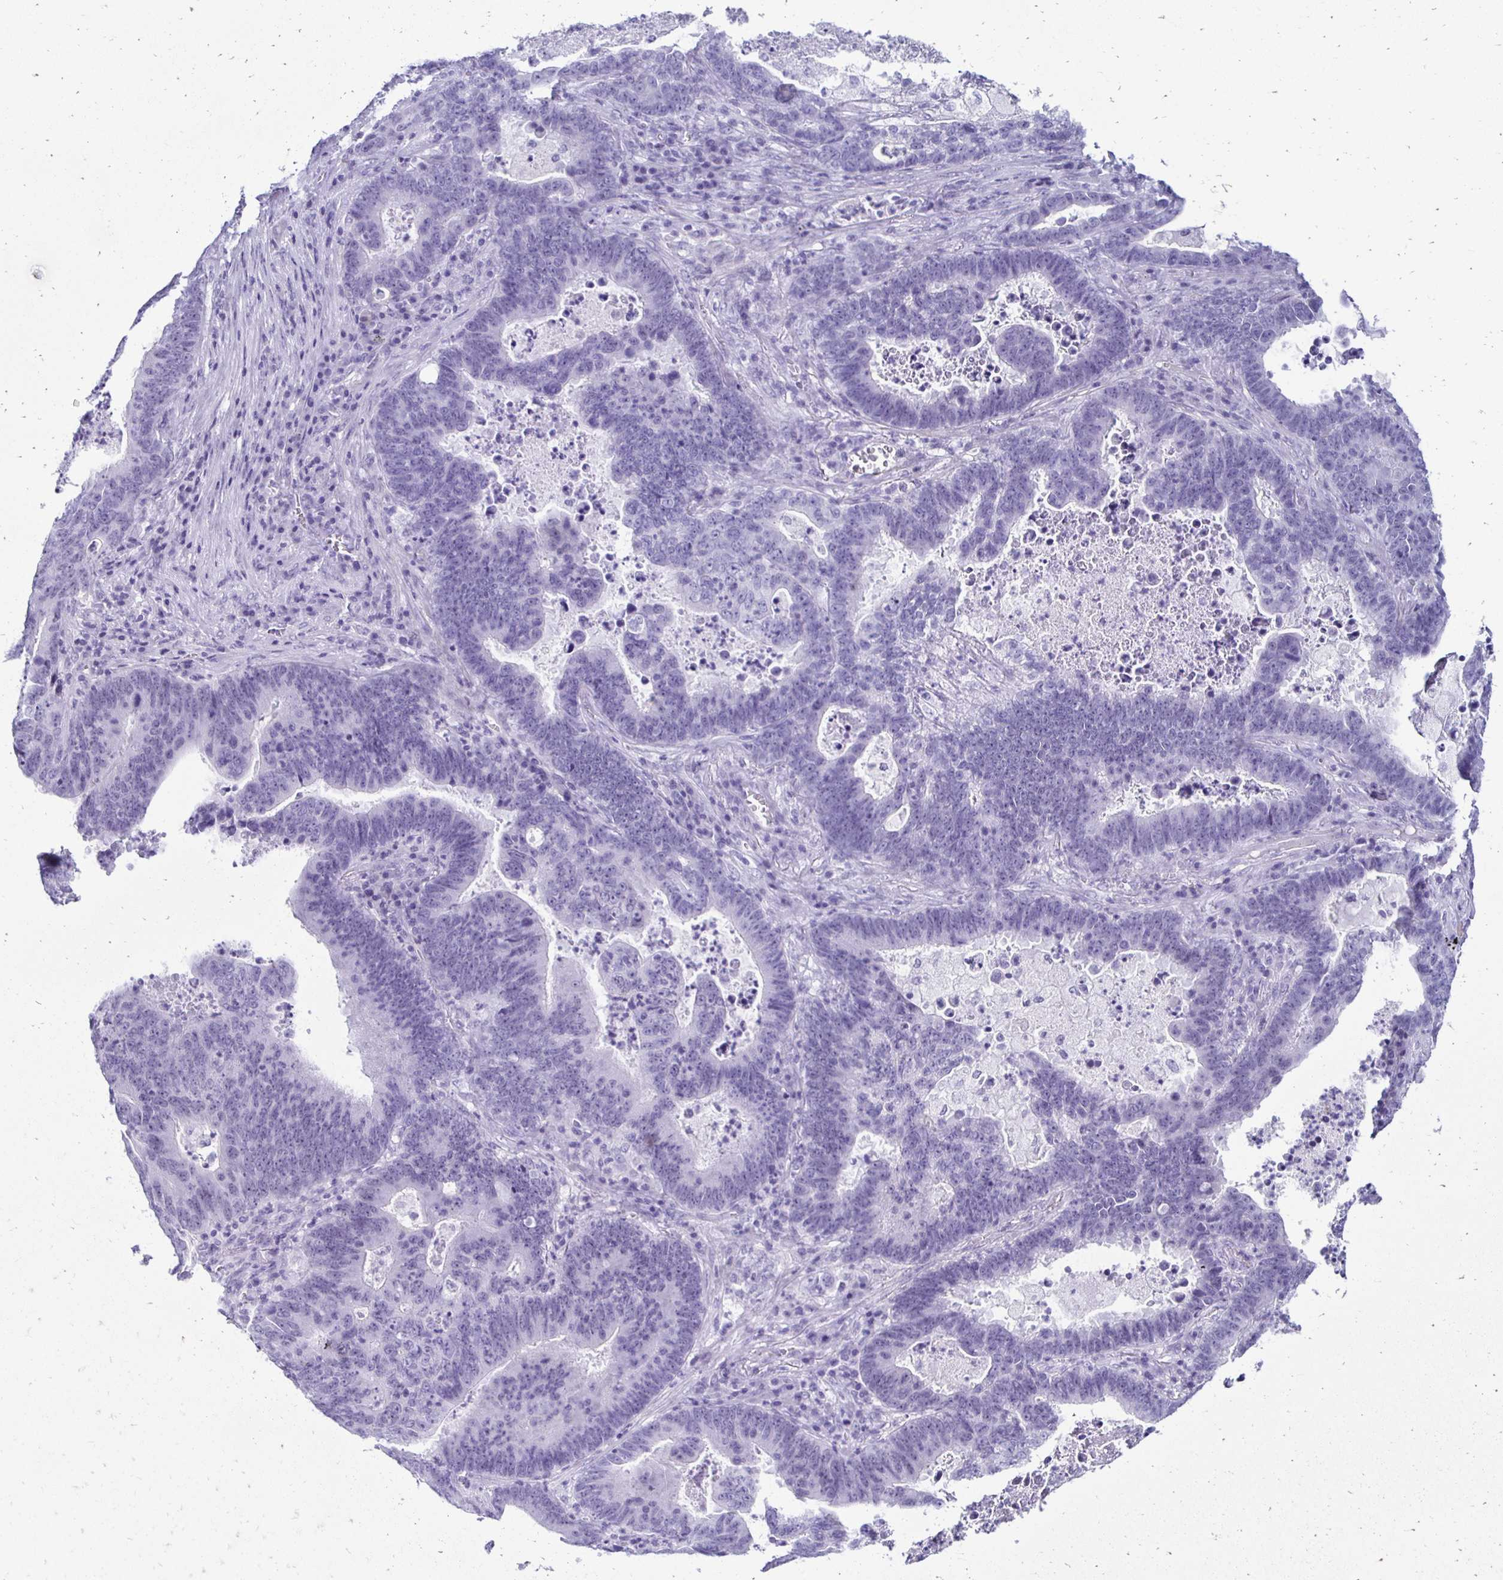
{"staining": {"intensity": "negative", "quantity": "none", "location": "none"}, "tissue": "lung cancer", "cell_type": "Tumor cells", "image_type": "cancer", "snomed": [{"axis": "morphology", "description": "Aneuploidy"}, {"axis": "morphology", "description": "Adenocarcinoma, NOS"}, {"axis": "morphology", "description": "Adenocarcinoma primary or metastatic"}, {"axis": "topography", "description": "Lung"}], "caption": "A photomicrograph of lung cancer (adenocarcinoma) stained for a protein exhibits no brown staining in tumor cells. The staining is performed using DAB (3,3'-diaminobenzidine) brown chromogen with nuclei counter-stained in using hematoxylin.", "gene": "RHBDL3", "patient": {"sex": "female", "age": 75}}